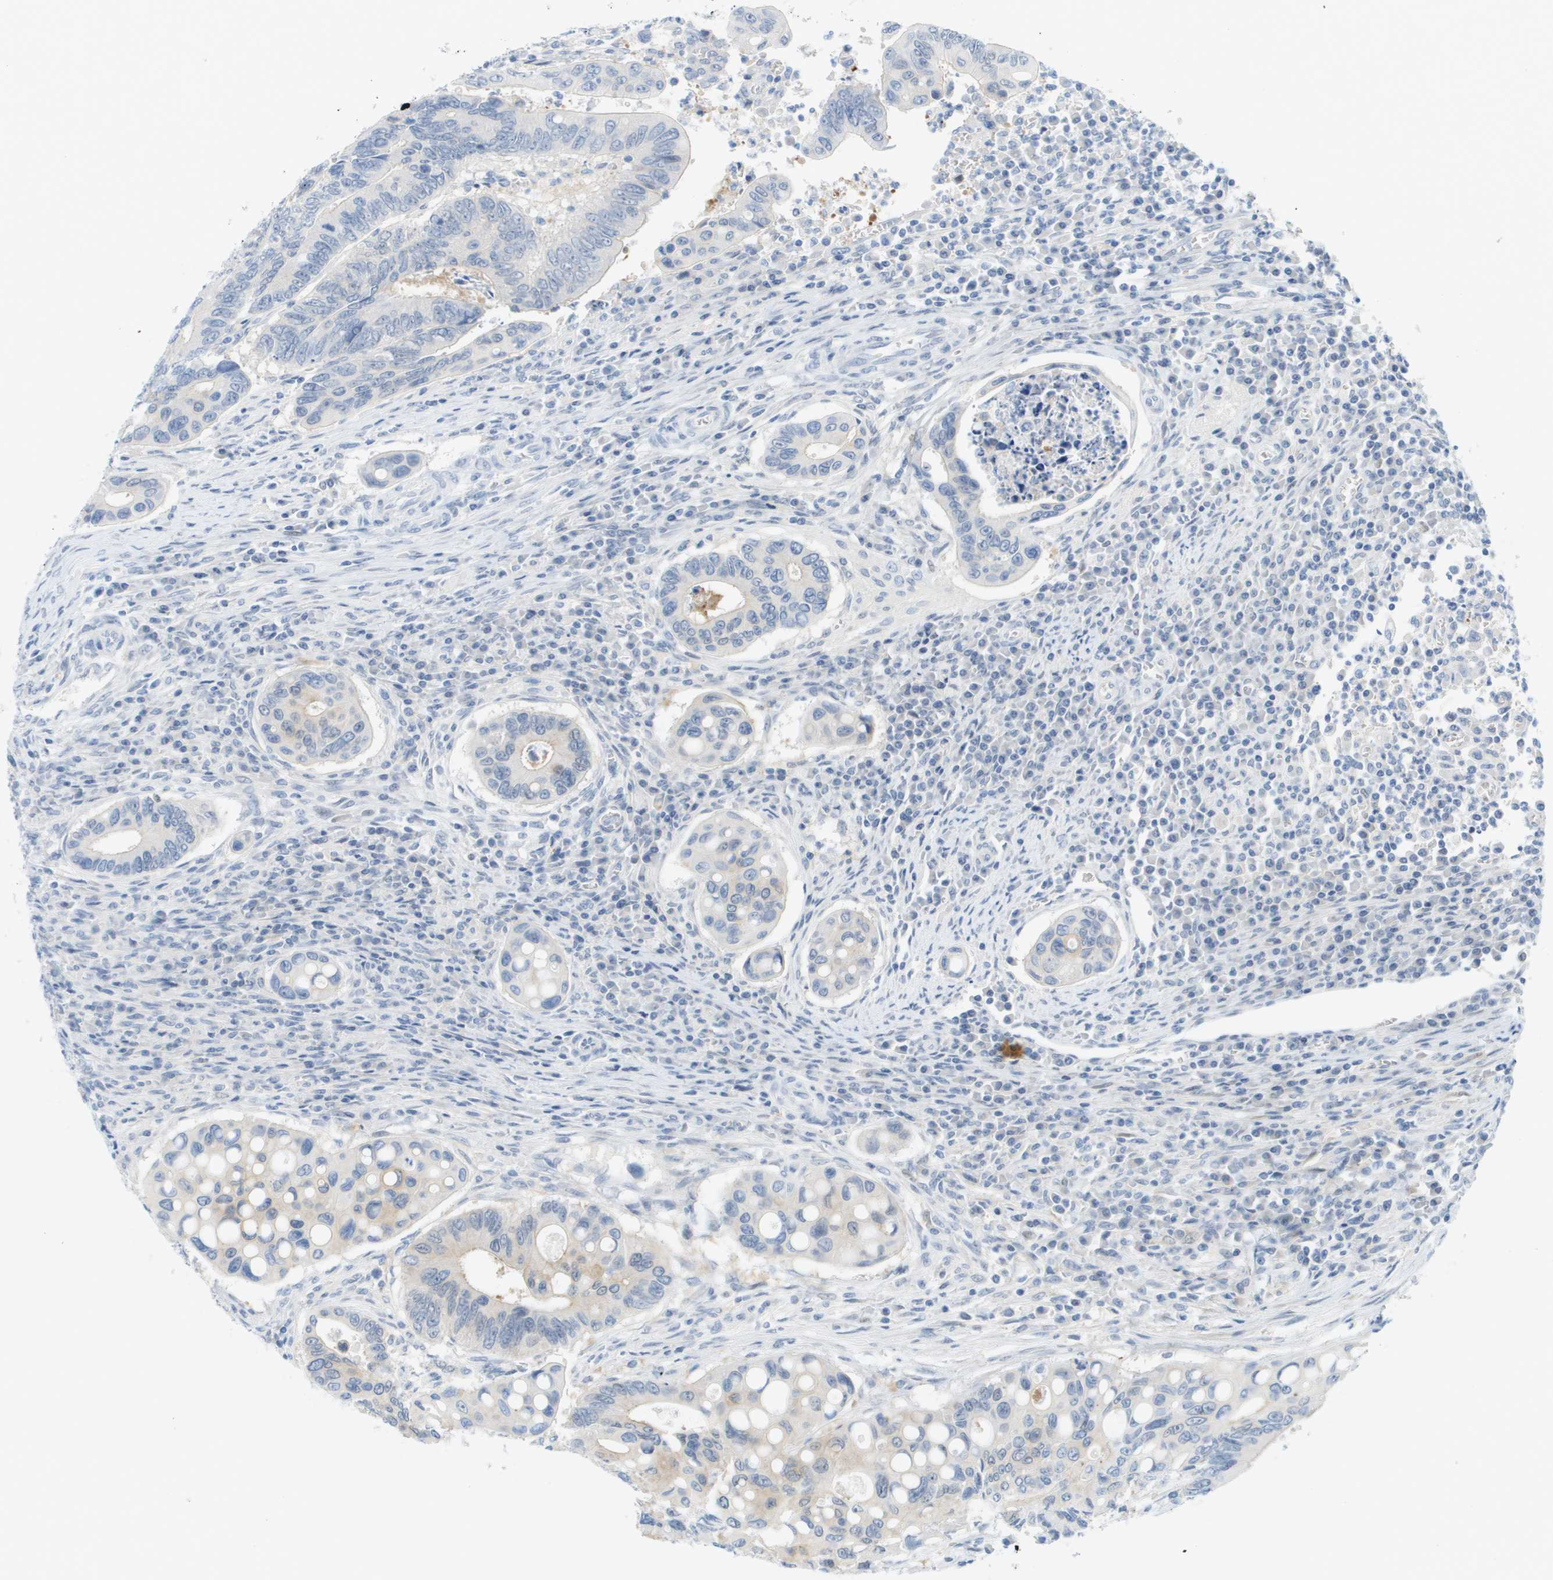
{"staining": {"intensity": "negative", "quantity": "none", "location": "none"}, "tissue": "colorectal cancer", "cell_type": "Tumor cells", "image_type": "cancer", "snomed": [{"axis": "morphology", "description": "Inflammation, NOS"}, {"axis": "morphology", "description": "Adenocarcinoma, NOS"}, {"axis": "topography", "description": "Colon"}], "caption": "Adenocarcinoma (colorectal) was stained to show a protein in brown. There is no significant staining in tumor cells.", "gene": "CUL9", "patient": {"sex": "male", "age": 72}}